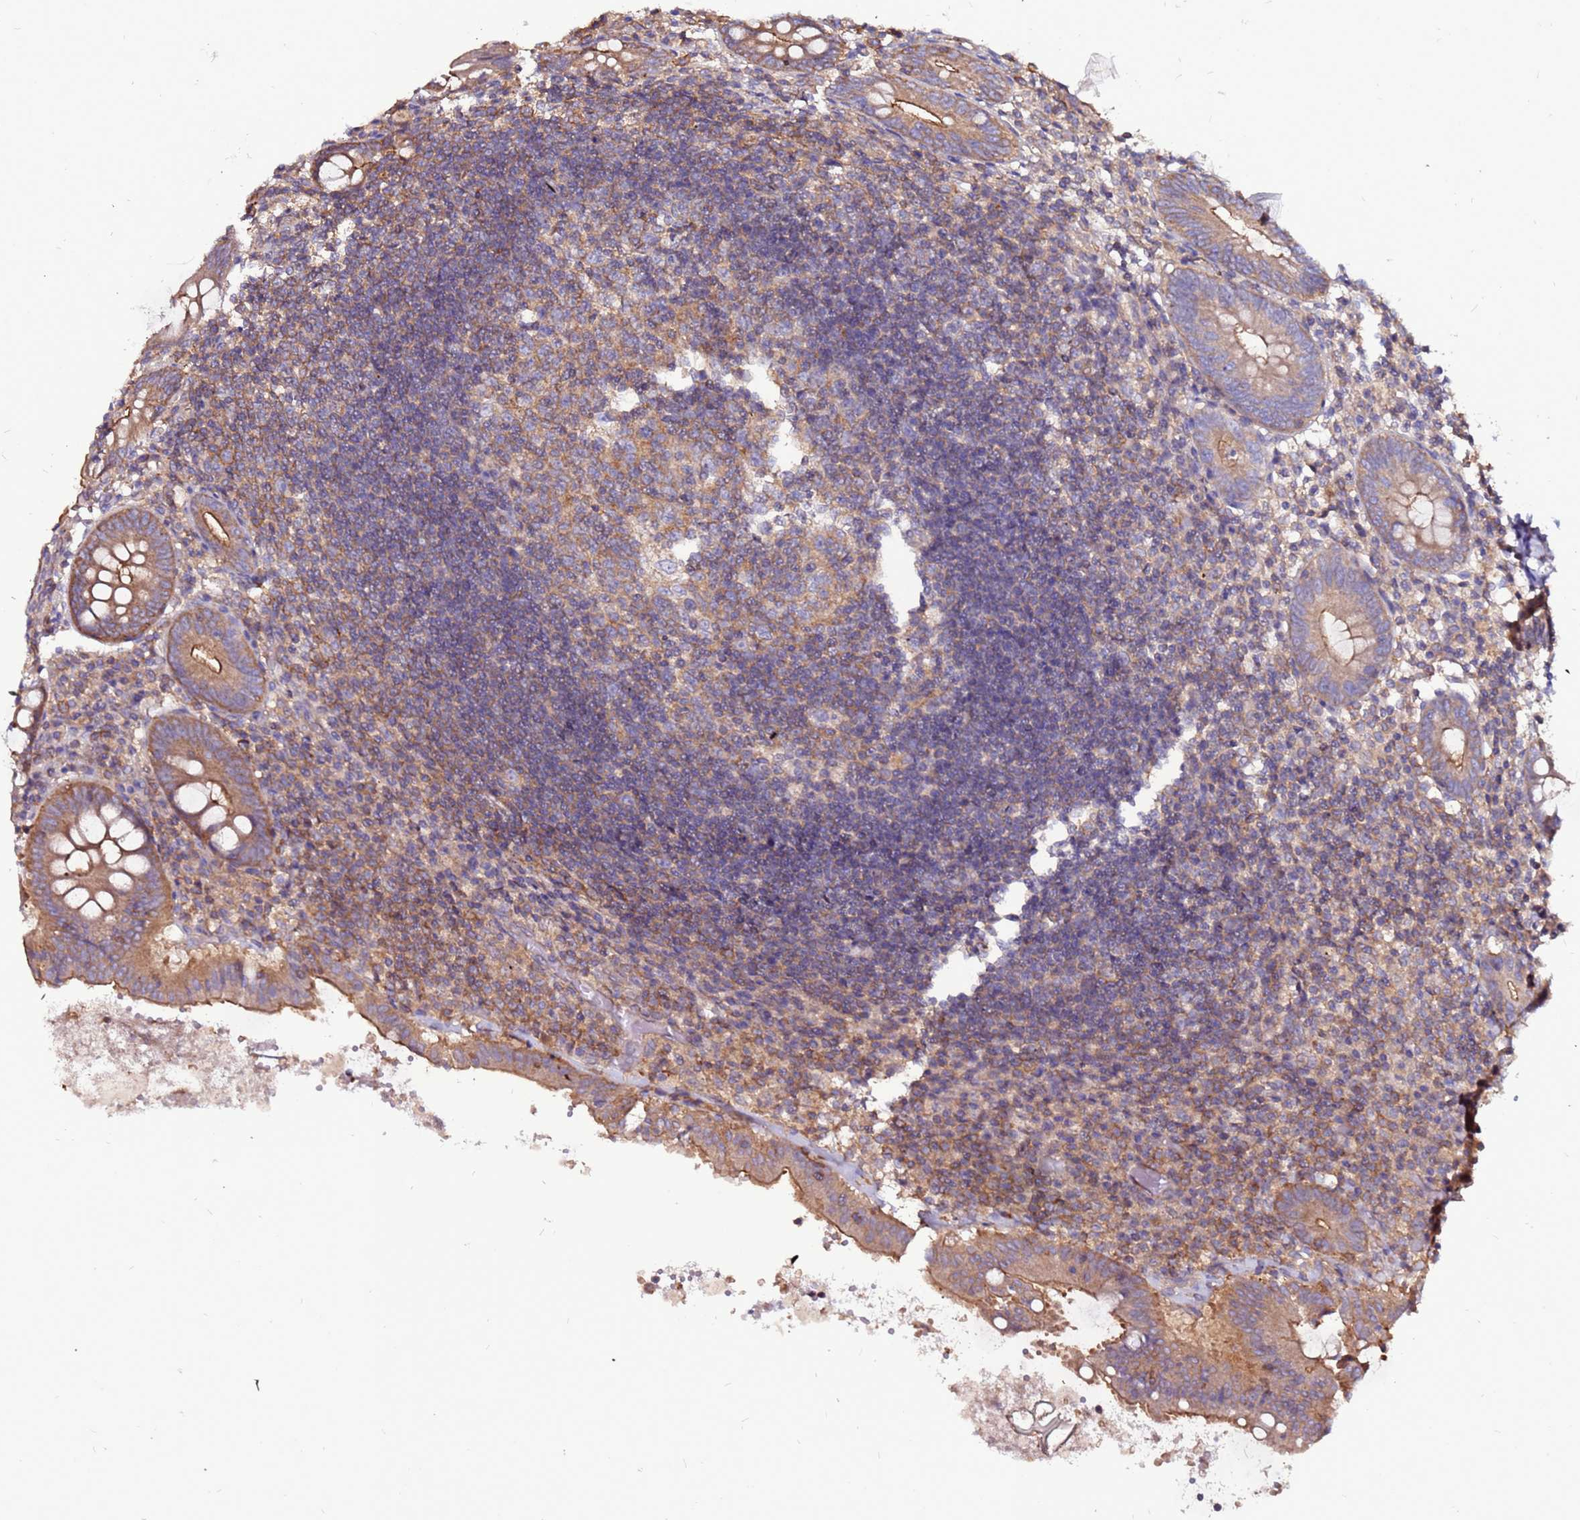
{"staining": {"intensity": "moderate", "quantity": ">75%", "location": "cytoplasmic/membranous"}, "tissue": "appendix", "cell_type": "Glandular cells", "image_type": "normal", "snomed": [{"axis": "morphology", "description": "Normal tissue, NOS"}, {"axis": "topography", "description": "Appendix"}], "caption": "Unremarkable appendix exhibits moderate cytoplasmic/membranous expression in approximately >75% of glandular cells (IHC, brightfield microscopy, high magnification)..", "gene": "NRN1L", "patient": {"sex": "female", "age": 54}}